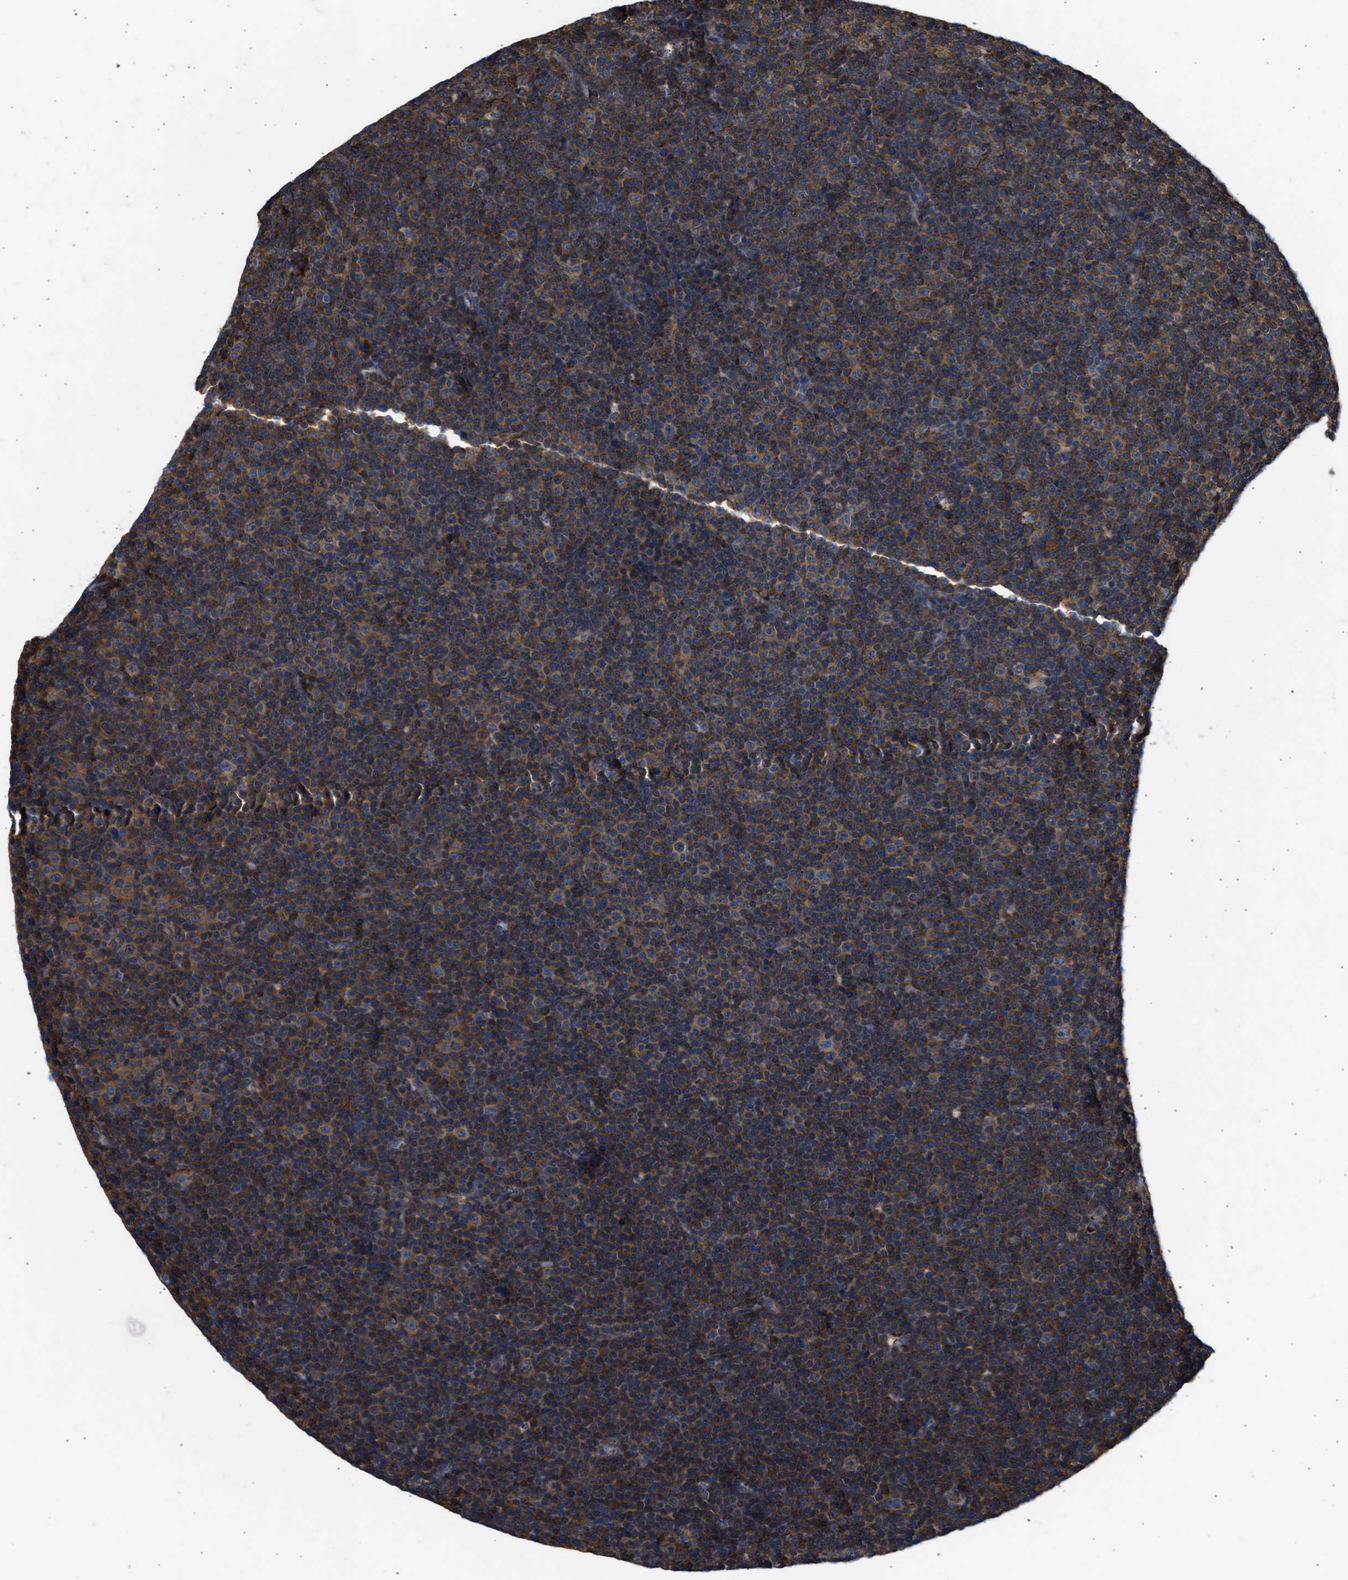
{"staining": {"intensity": "moderate", "quantity": ">75%", "location": "cytoplasmic/membranous"}, "tissue": "lymphoma", "cell_type": "Tumor cells", "image_type": "cancer", "snomed": [{"axis": "morphology", "description": "Malignant lymphoma, non-Hodgkin's type, Low grade"}, {"axis": "topography", "description": "Lymph node"}], "caption": "Immunohistochemistry (DAB (3,3'-diaminobenzidine)) staining of human lymphoma demonstrates moderate cytoplasmic/membranous protein staining in approximately >75% of tumor cells.", "gene": "SEPTIN2", "patient": {"sex": "female", "age": 67}}